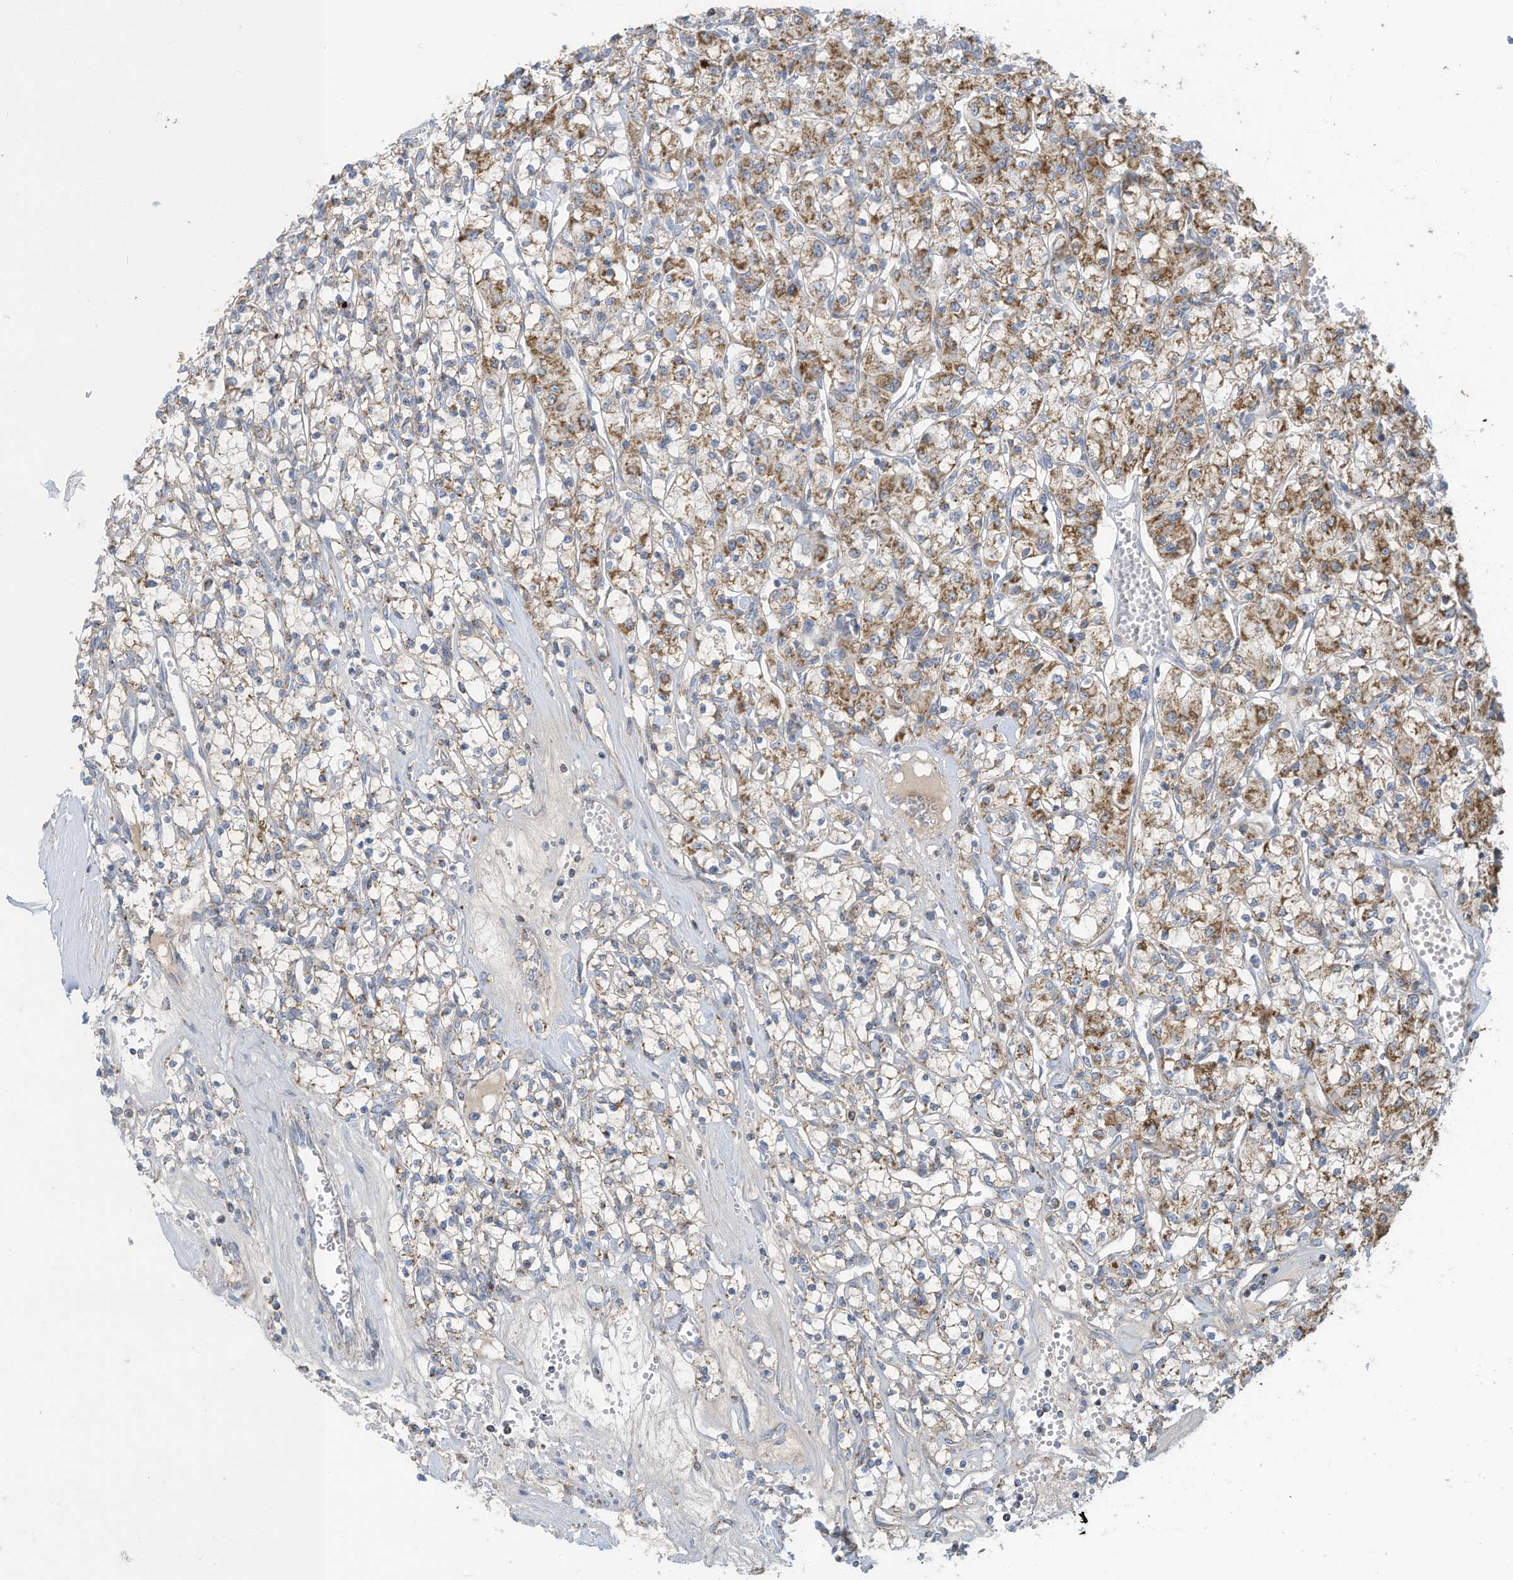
{"staining": {"intensity": "moderate", "quantity": "25%-75%", "location": "cytoplasmic/membranous"}, "tissue": "renal cancer", "cell_type": "Tumor cells", "image_type": "cancer", "snomed": [{"axis": "morphology", "description": "Adenocarcinoma, NOS"}, {"axis": "topography", "description": "Kidney"}], "caption": "The image demonstrates immunohistochemical staining of renal cancer. There is moderate cytoplasmic/membranous positivity is seen in about 25%-75% of tumor cells.", "gene": "NLN", "patient": {"sex": "female", "age": 59}}